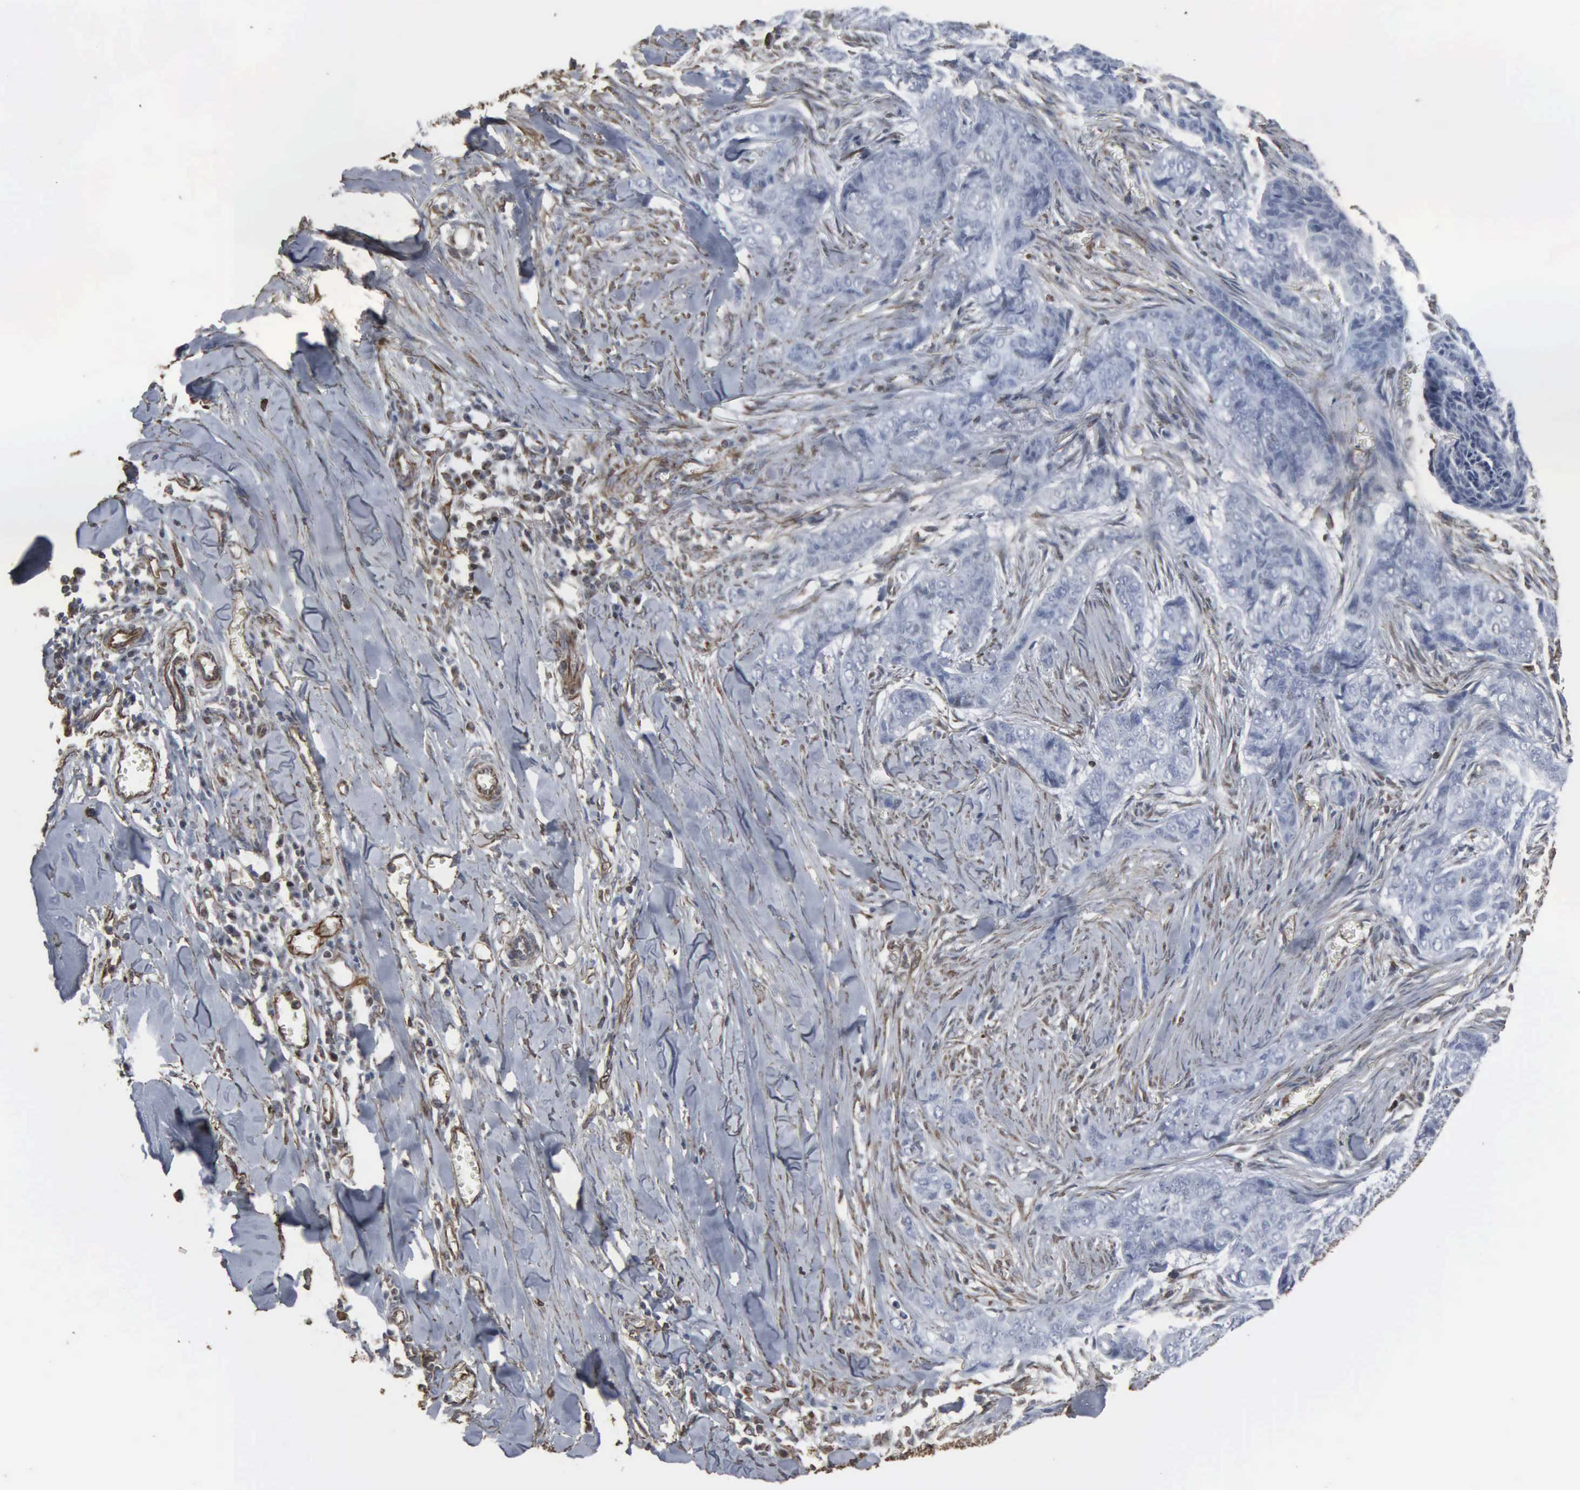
{"staining": {"intensity": "negative", "quantity": "none", "location": "none"}, "tissue": "skin cancer", "cell_type": "Tumor cells", "image_type": "cancer", "snomed": [{"axis": "morphology", "description": "Normal tissue, NOS"}, {"axis": "morphology", "description": "Basal cell carcinoma"}, {"axis": "topography", "description": "Skin"}], "caption": "Skin basal cell carcinoma was stained to show a protein in brown. There is no significant expression in tumor cells. The staining is performed using DAB brown chromogen with nuclei counter-stained in using hematoxylin.", "gene": "CCNE1", "patient": {"sex": "female", "age": 65}}